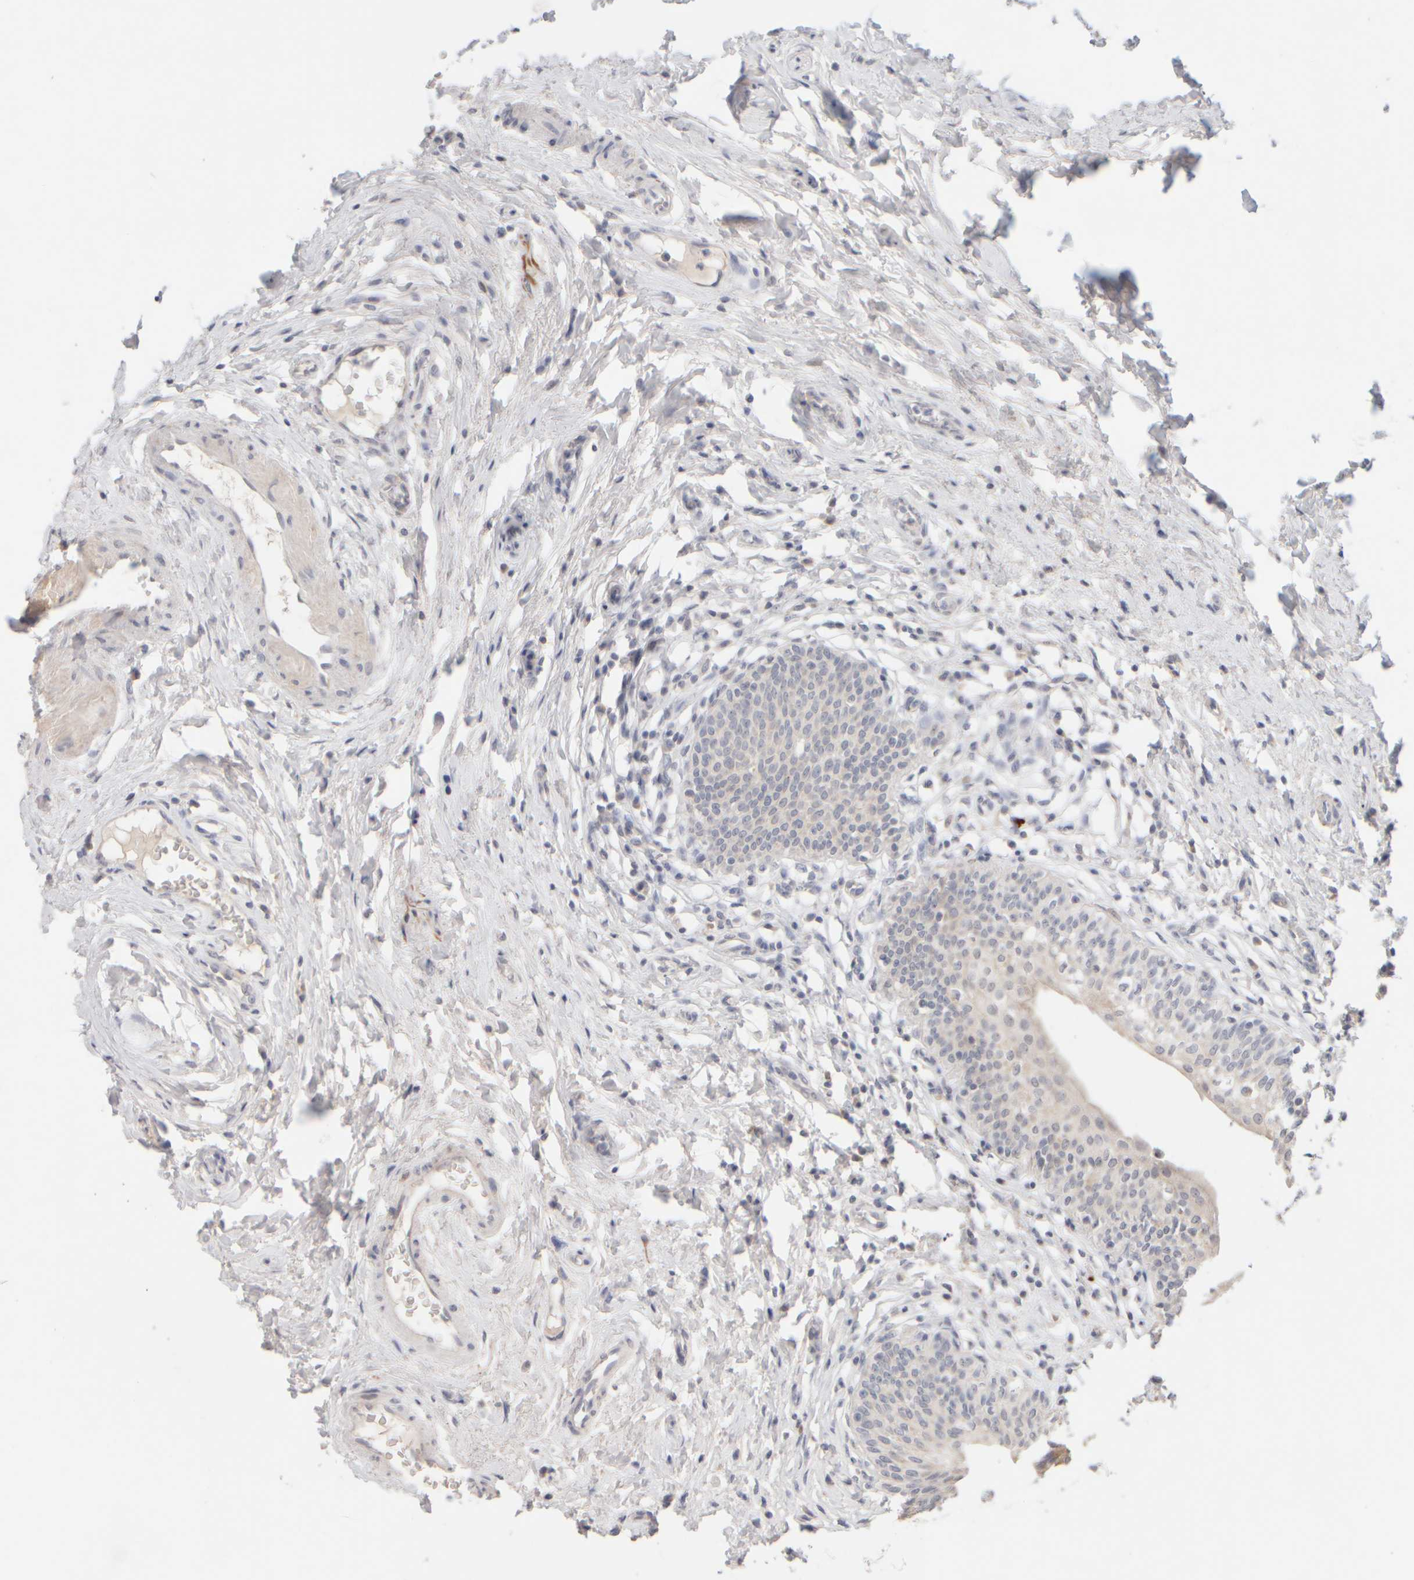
{"staining": {"intensity": "negative", "quantity": "none", "location": "none"}, "tissue": "urinary bladder", "cell_type": "Urothelial cells", "image_type": "normal", "snomed": [{"axis": "morphology", "description": "Normal tissue, NOS"}, {"axis": "topography", "description": "Urinary bladder"}], "caption": "This is an IHC photomicrograph of unremarkable human urinary bladder. There is no positivity in urothelial cells.", "gene": "ZNF112", "patient": {"sex": "male", "age": 83}}